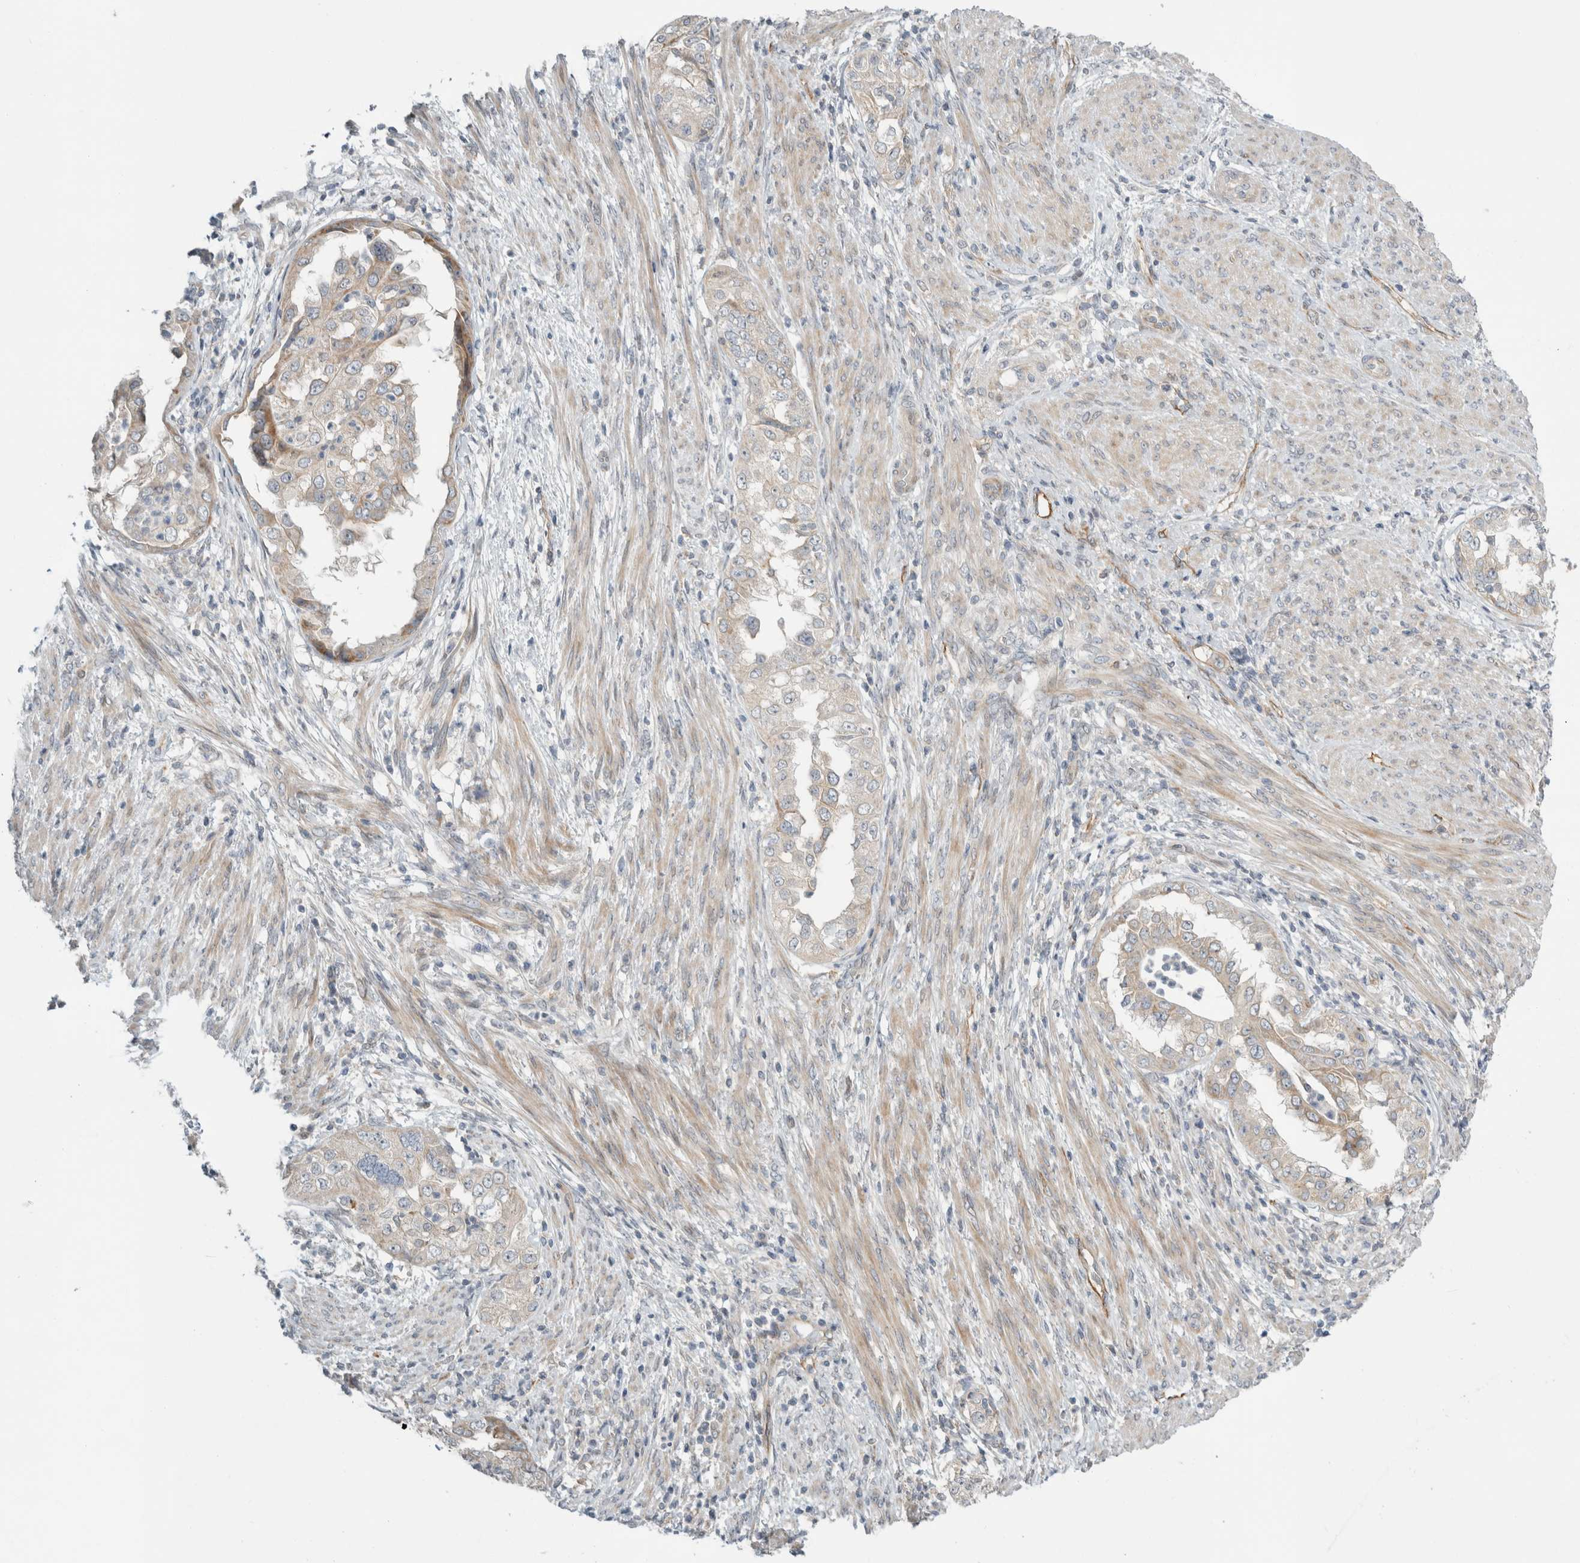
{"staining": {"intensity": "moderate", "quantity": ">75%", "location": "cytoplasmic/membranous"}, "tissue": "endometrial cancer", "cell_type": "Tumor cells", "image_type": "cancer", "snomed": [{"axis": "morphology", "description": "Adenocarcinoma, NOS"}, {"axis": "topography", "description": "Endometrium"}], "caption": "Moderate cytoplasmic/membranous protein positivity is appreciated in about >75% of tumor cells in endometrial cancer (adenocarcinoma).", "gene": "KPNA5", "patient": {"sex": "female", "age": 85}}